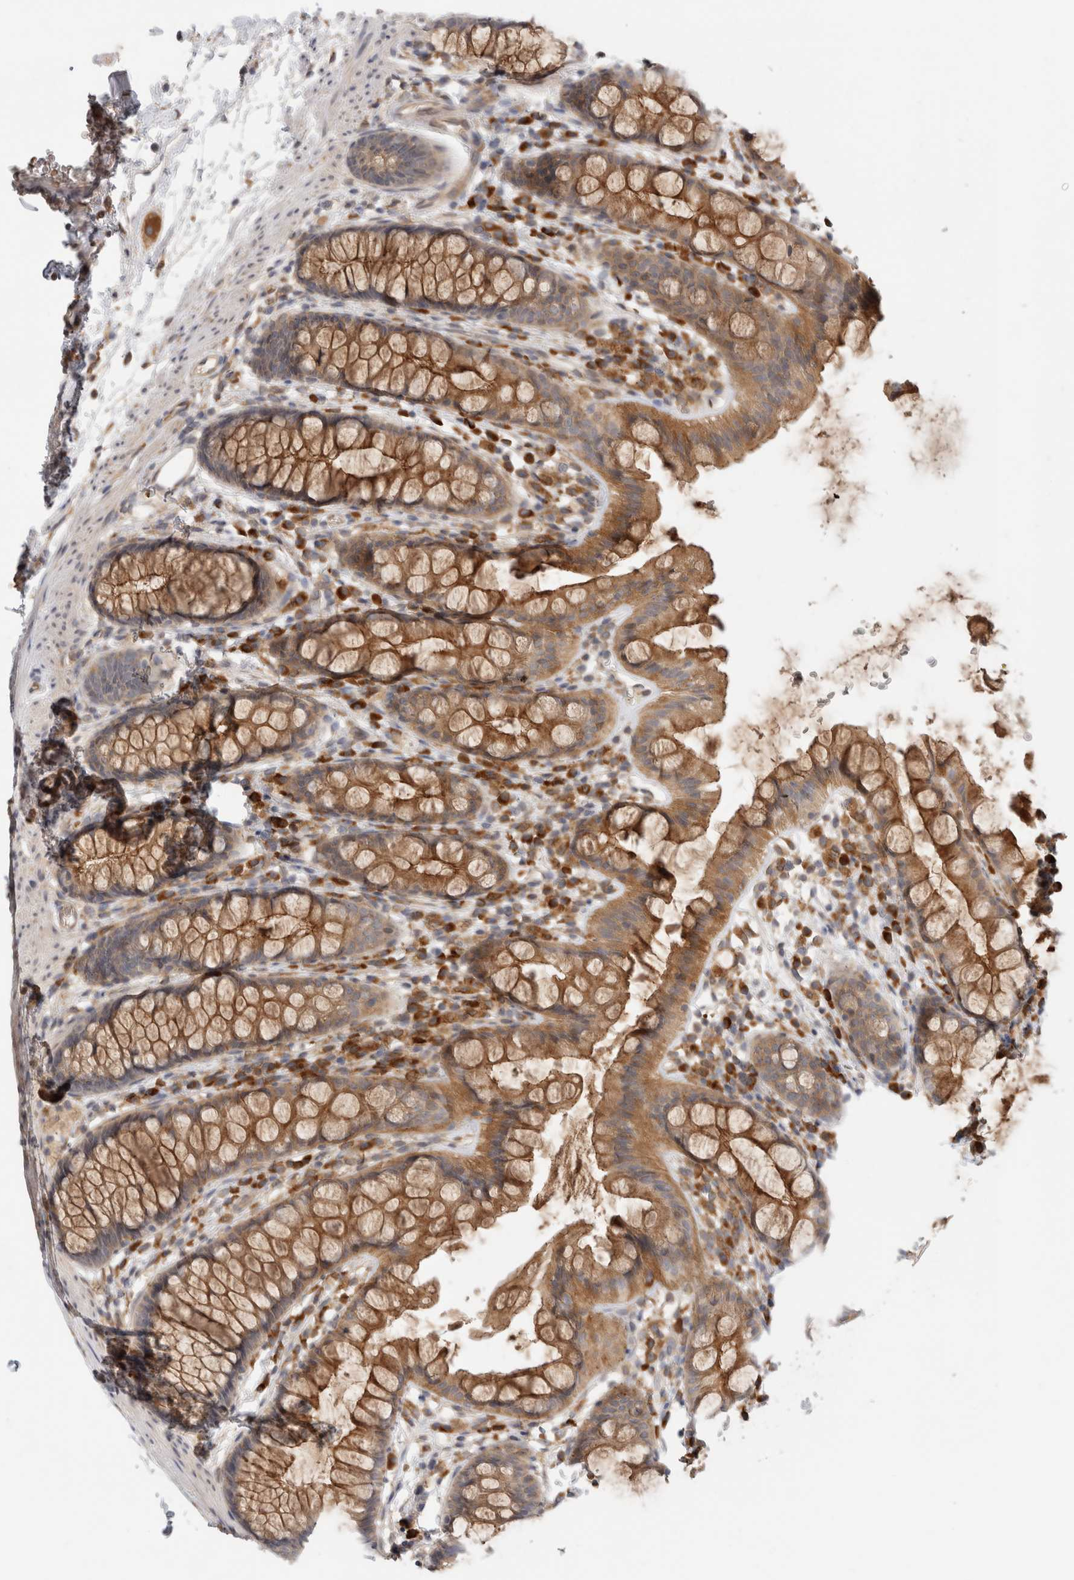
{"staining": {"intensity": "moderate", "quantity": ">75%", "location": "cytoplasmic/membranous"}, "tissue": "rectum", "cell_type": "Glandular cells", "image_type": "normal", "snomed": [{"axis": "morphology", "description": "Normal tissue, NOS"}, {"axis": "topography", "description": "Rectum"}], "caption": "Moderate cytoplasmic/membranous positivity for a protein is appreciated in about >75% of glandular cells of normal rectum using immunohistochemistry (IHC).", "gene": "APOL2", "patient": {"sex": "female", "age": 65}}